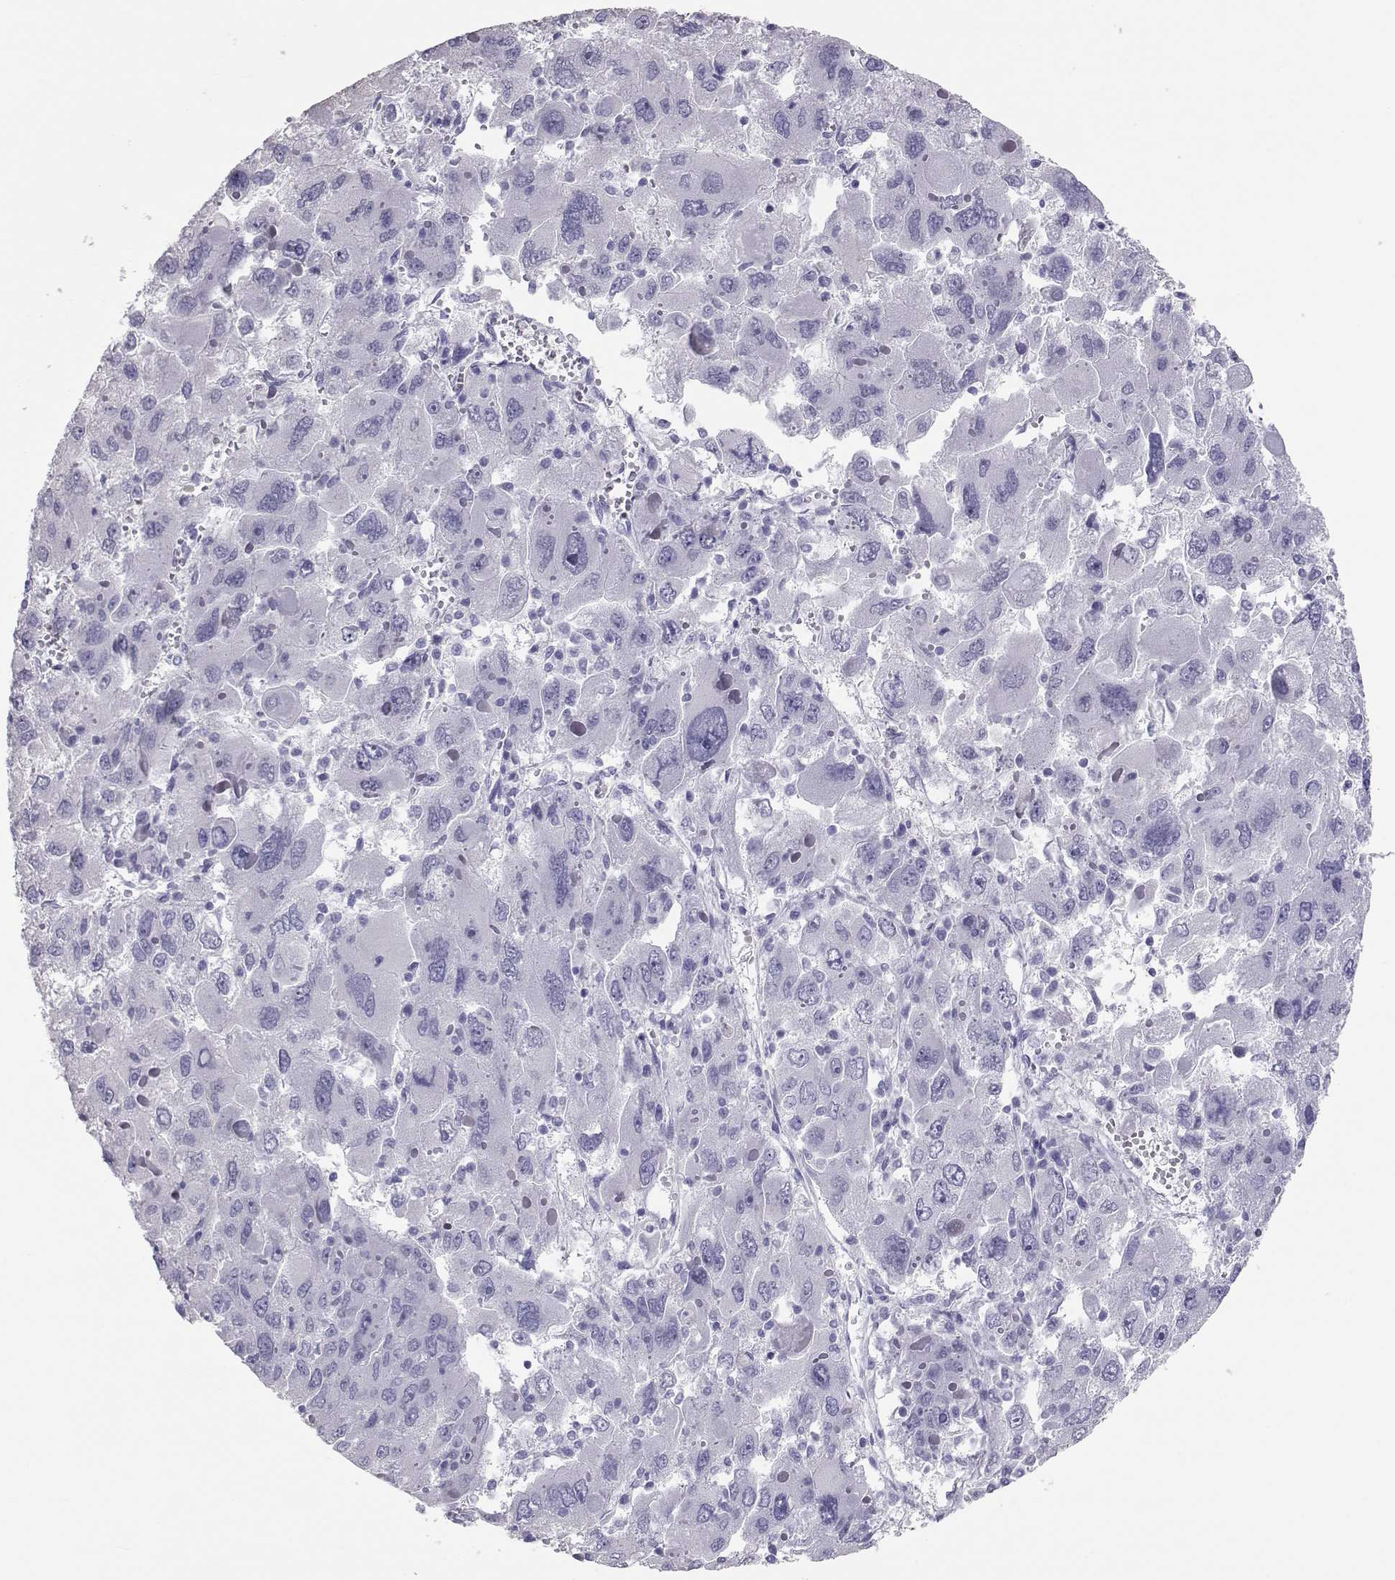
{"staining": {"intensity": "negative", "quantity": "none", "location": "none"}, "tissue": "liver cancer", "cell_type": "Tumor cells", "image_type": "cancer", "snomed": [{"axis": "morphology", "description": "Carcinoma, Hepatocellular, NOS"}, {"axis": "topography", "description": "Liver"}], "caption": "An image of hepatocellular carcinoma (liver) stained for a protein exhibits no brown staining in tumor cells.", "gene": "PMCH", "patient": {"sex": "female", "age": 41}}